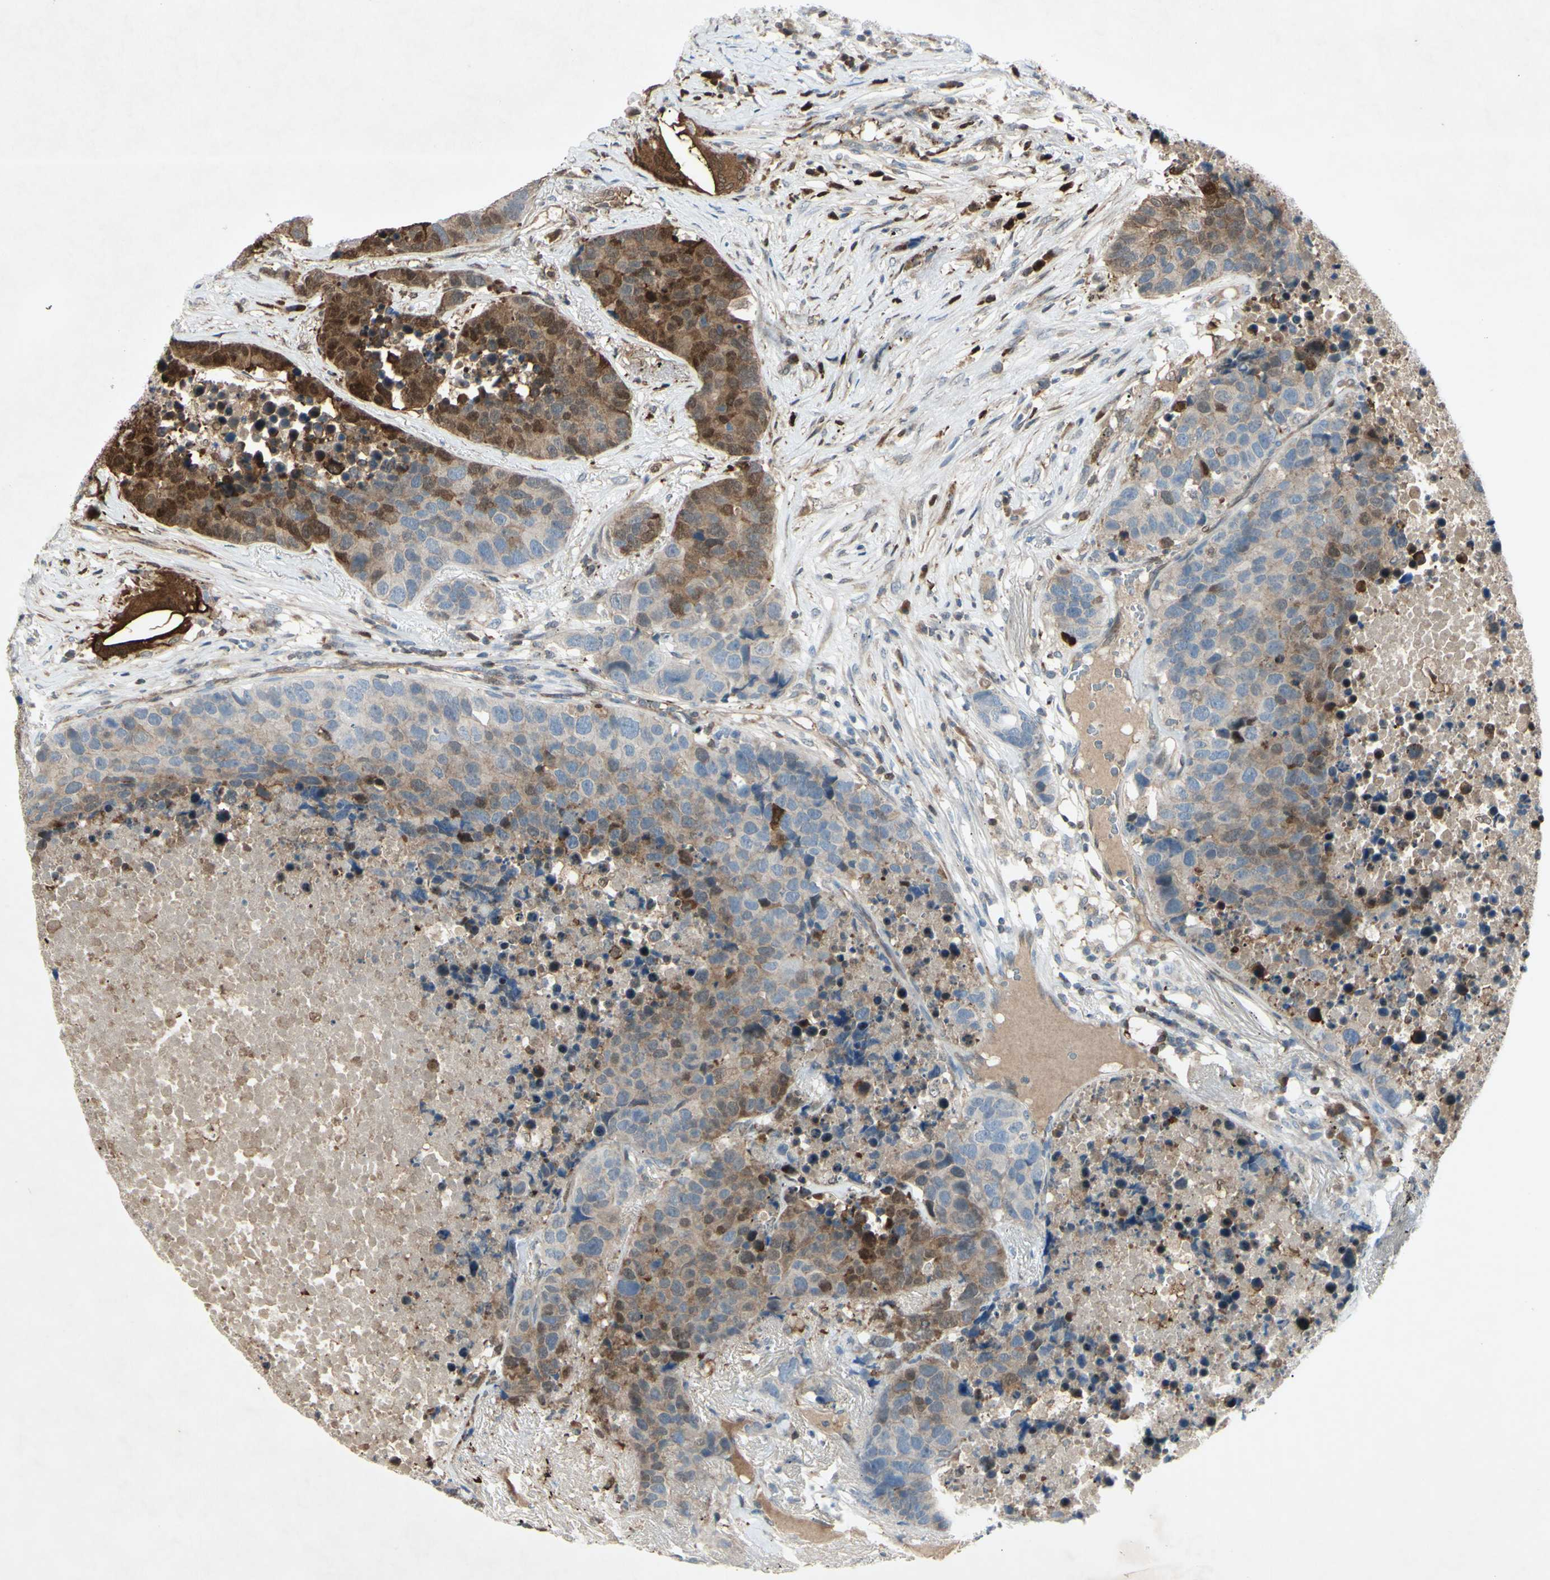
{"staining": {"intensity": "strong", "quantity": "25%-75%", "location": "cytoplasmic/membranous,nuclear"}, "tissue": "carcinoid", "cell_type": "Tumor cells", "image_type": "cancer", "snomed": [{"axis": "morphology", "description": "Carcinoid, malignant, NOS"}, {"axis": "topography", "description": "Lung"}], "caption": "Tumor cells show strong cytoplasmic/membranous and nuclear expression in approximately 25%-75% of cells in carcinoid (malignant).", "gene": "C1orf159", "patient": {"sex": "male", "age": 60}}